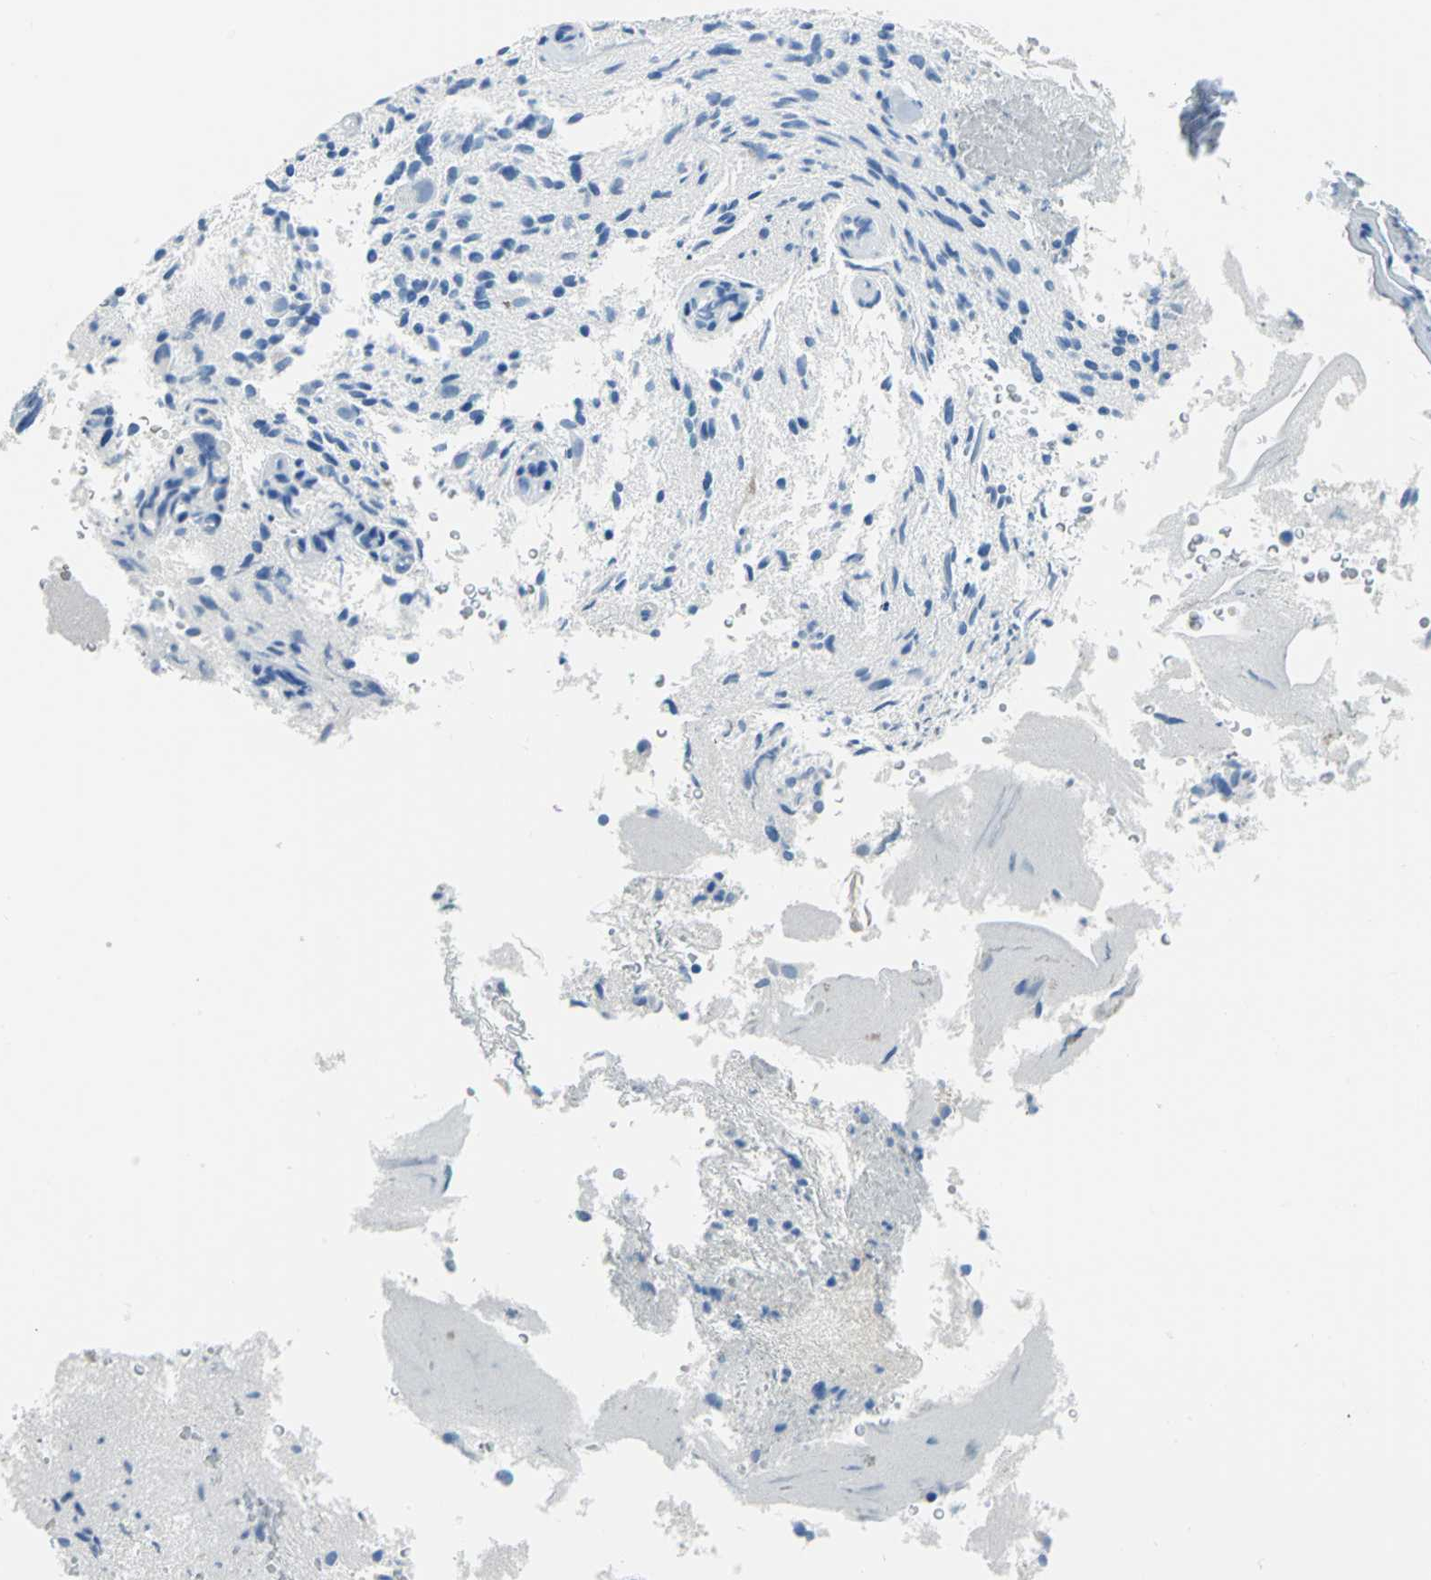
{"staining": {"intensity": "negative", "quantity": "none", "location": "none"}, "tissue": "glioma", "cell_type": "Tumor cells", "image_type": "cancer", "snomed": [{"axis": "morphology", "description": "Normal tissue, NOS"}, {"axis": "morphology", "description": "Glioma, malignant, High grade"}, {"axis": "topography", "description": "Cerebral cortex"}], "caption": "An immunohistochemistry (IHC) histopathology image of glioma is shown. There is no staining in tumor cells of glioma.", "gene": "PKLR", "patient": {"sex": "male", "age": 75}}